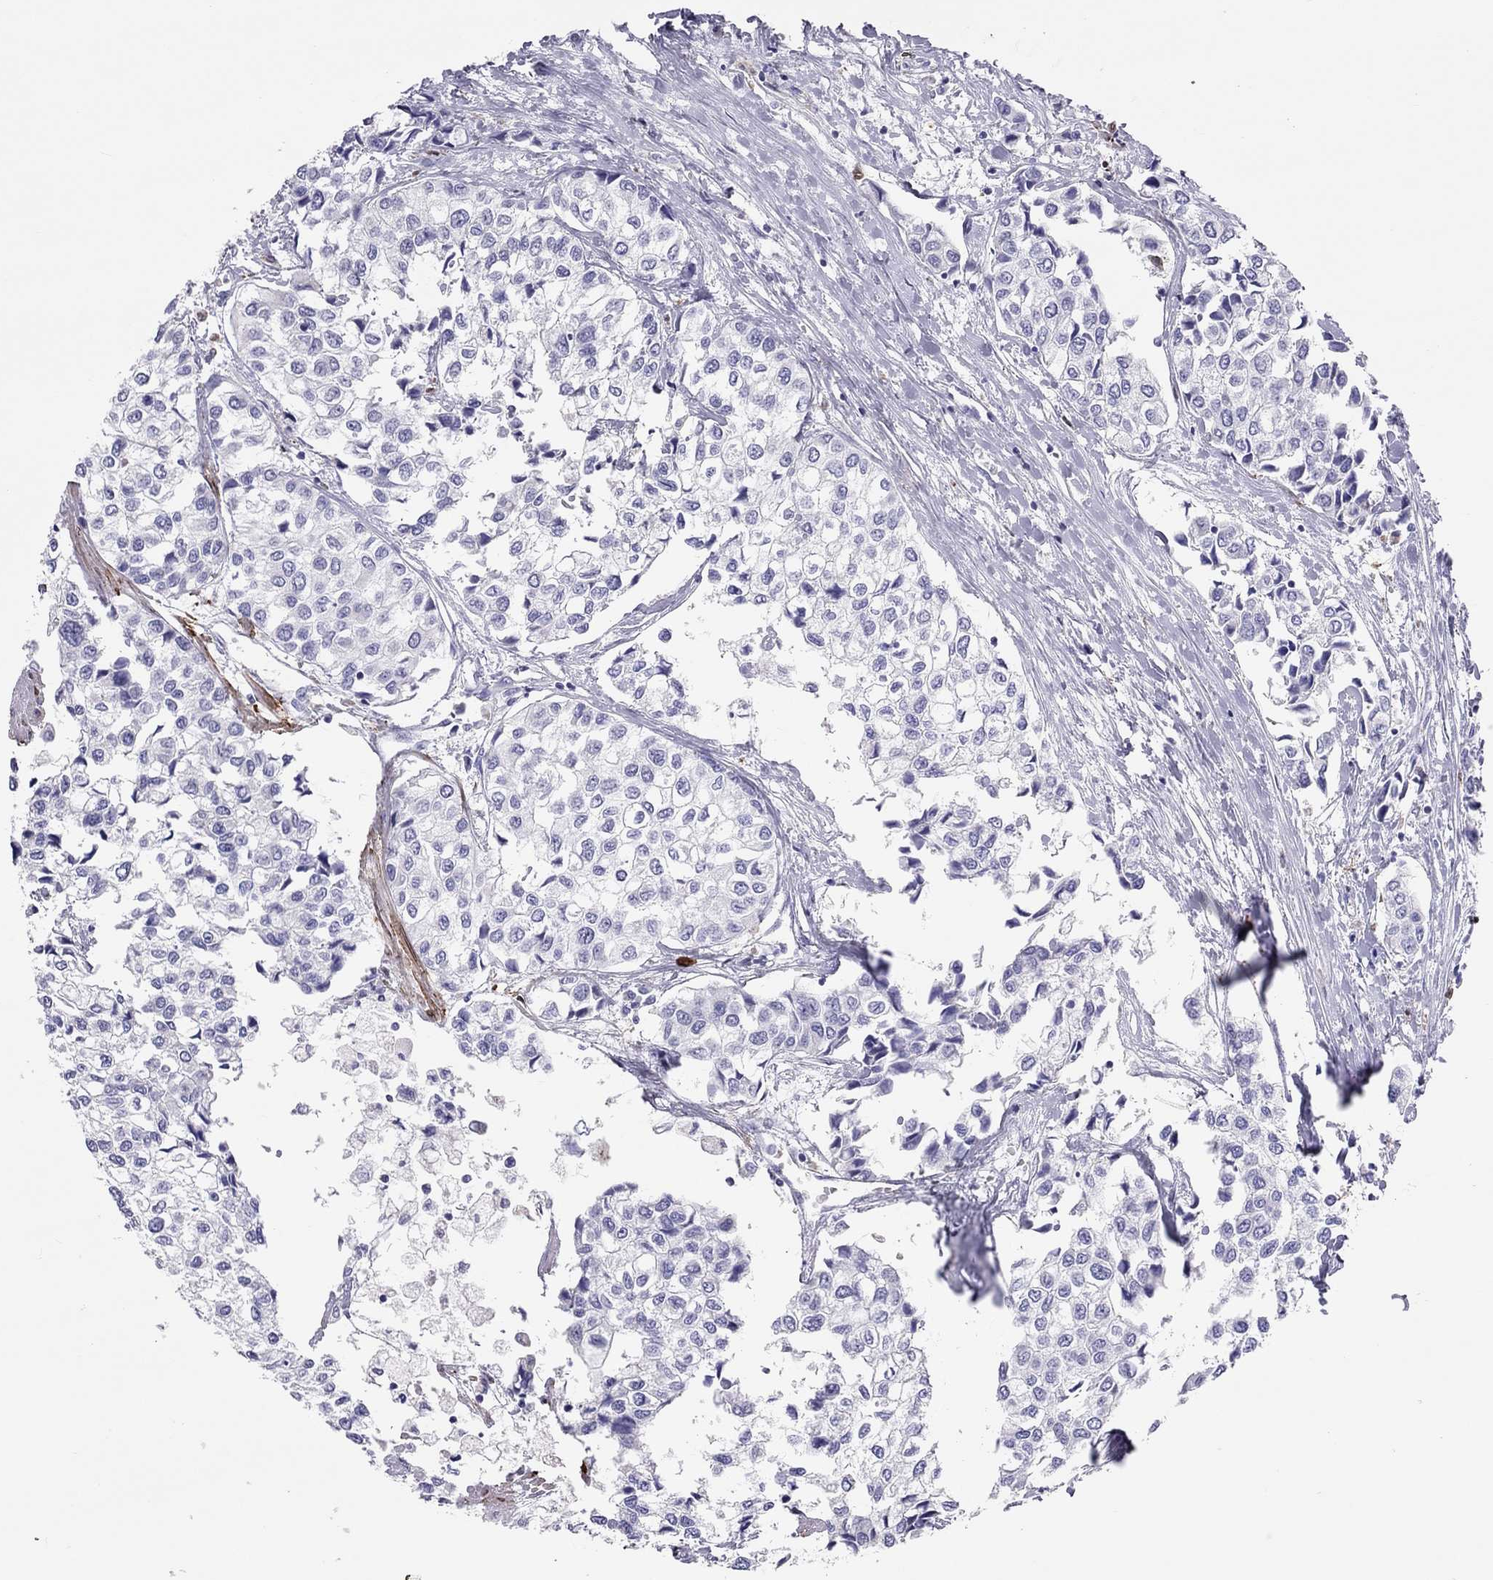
{"staining": {"intensity": "negative", "quantity": "none", "location": "none"}, "tissue": "urothelial cancer", "cell_type": "Tumor cells", "image_type": "cancer", "snomed": [{"axis": "morphology", "description": "Urothelial carcinoma, High grade"}, {"axis": "topography", "description": "Urinary bladder"}], "caption": "Urothelial cancer was stained to show a protein in brown. There is no significant positivity in tumor cells.", "gene": "ADORA2A", "patient": {"sex": "male", "age": 73}}